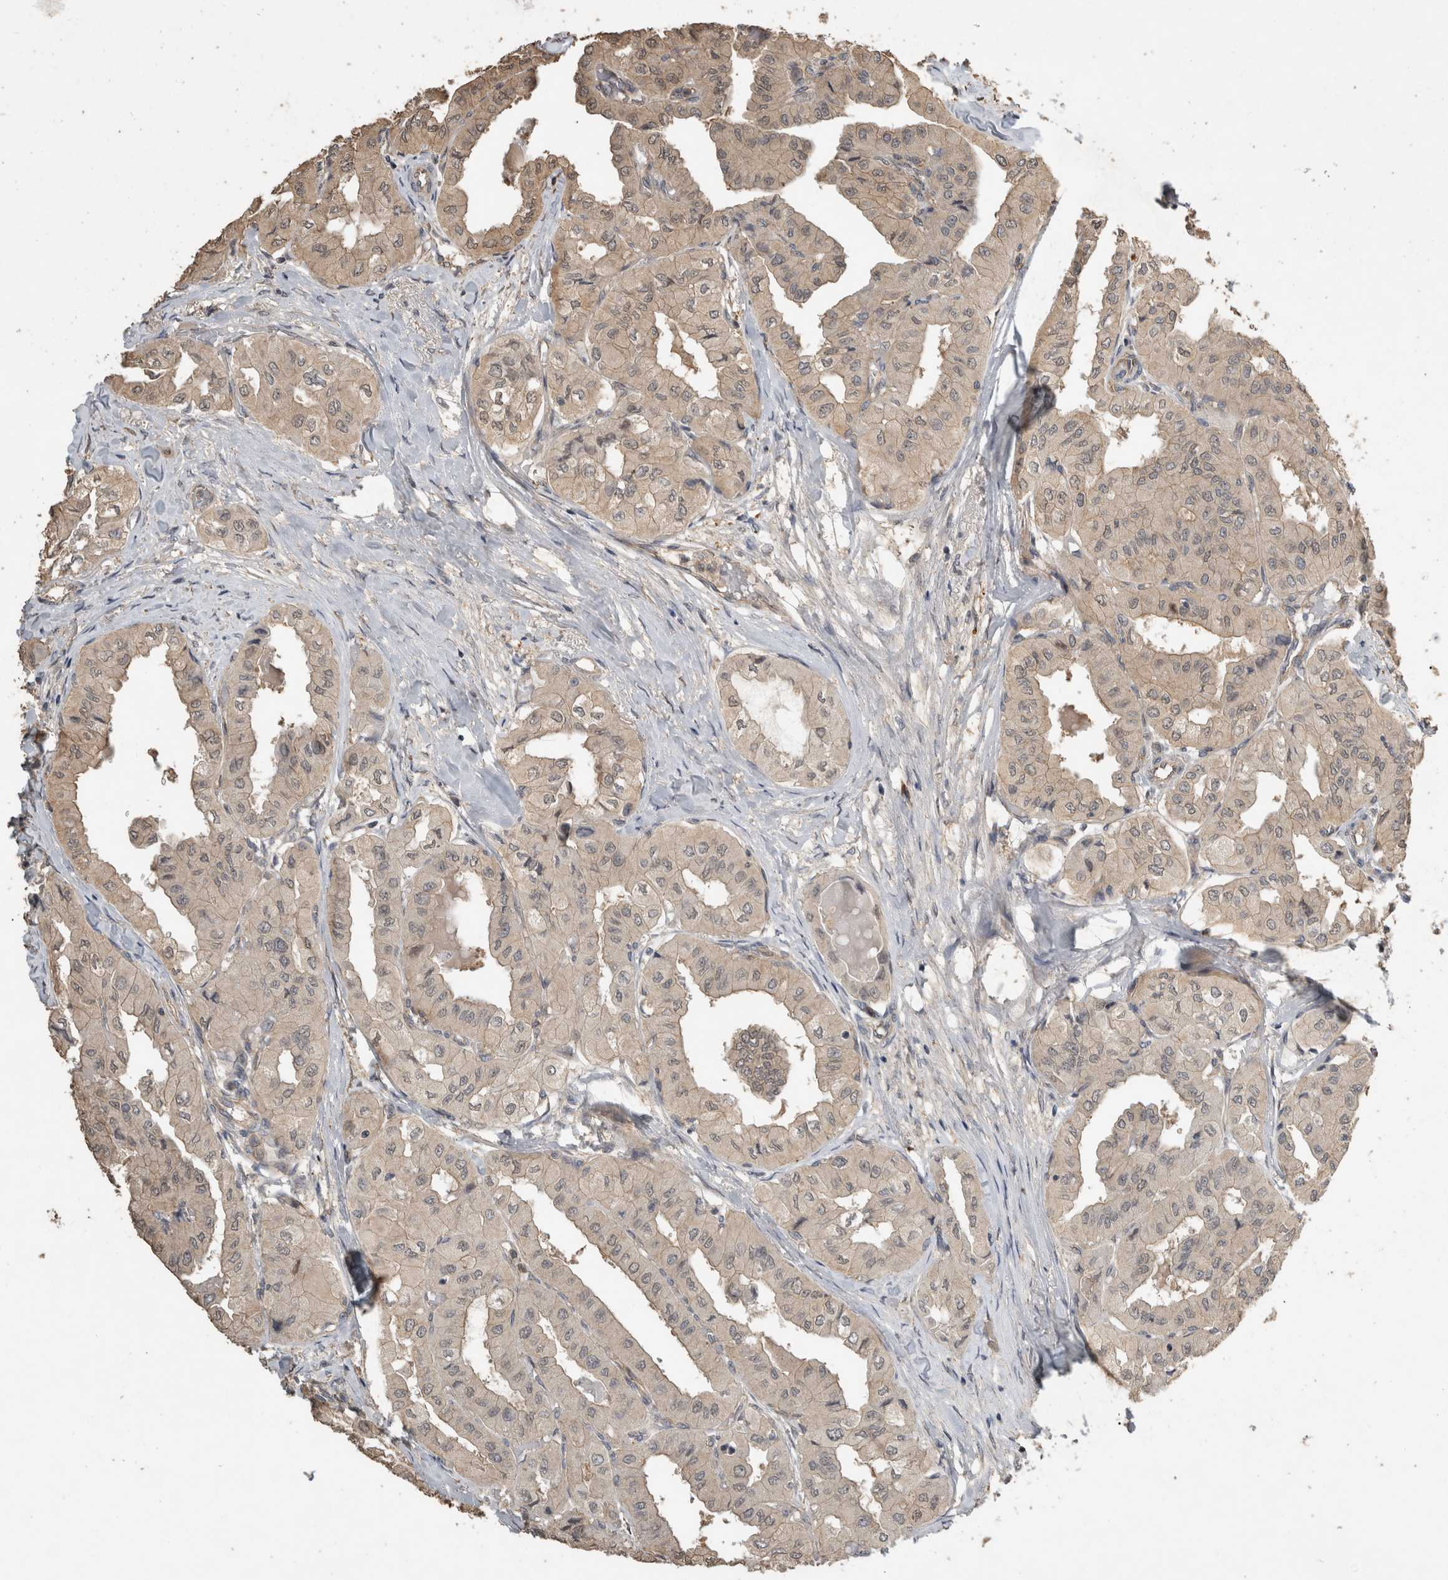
{"staining": {"intensity": "weak", "quantity": "25%-75%", "location": "cytoplasmic/membranous"}, "tissue": "thyroid cancer", "cell_type": "Tumor cells", "image_type": "cancer", "snomed": [{"axis": "morphology", "description": "Papillary adenocarcinoma, NOS"}, {"axis": "topography", "description": "Thyroid gland"}], "caption": "Tumor cells display low levels of weak cytoplasmic/membranous staining in about 25%-75% of cells in papillary adenocarcinoma (thyroid).", "gene": "RHPN1", "patient": {"sex": "female", "age": 59}}